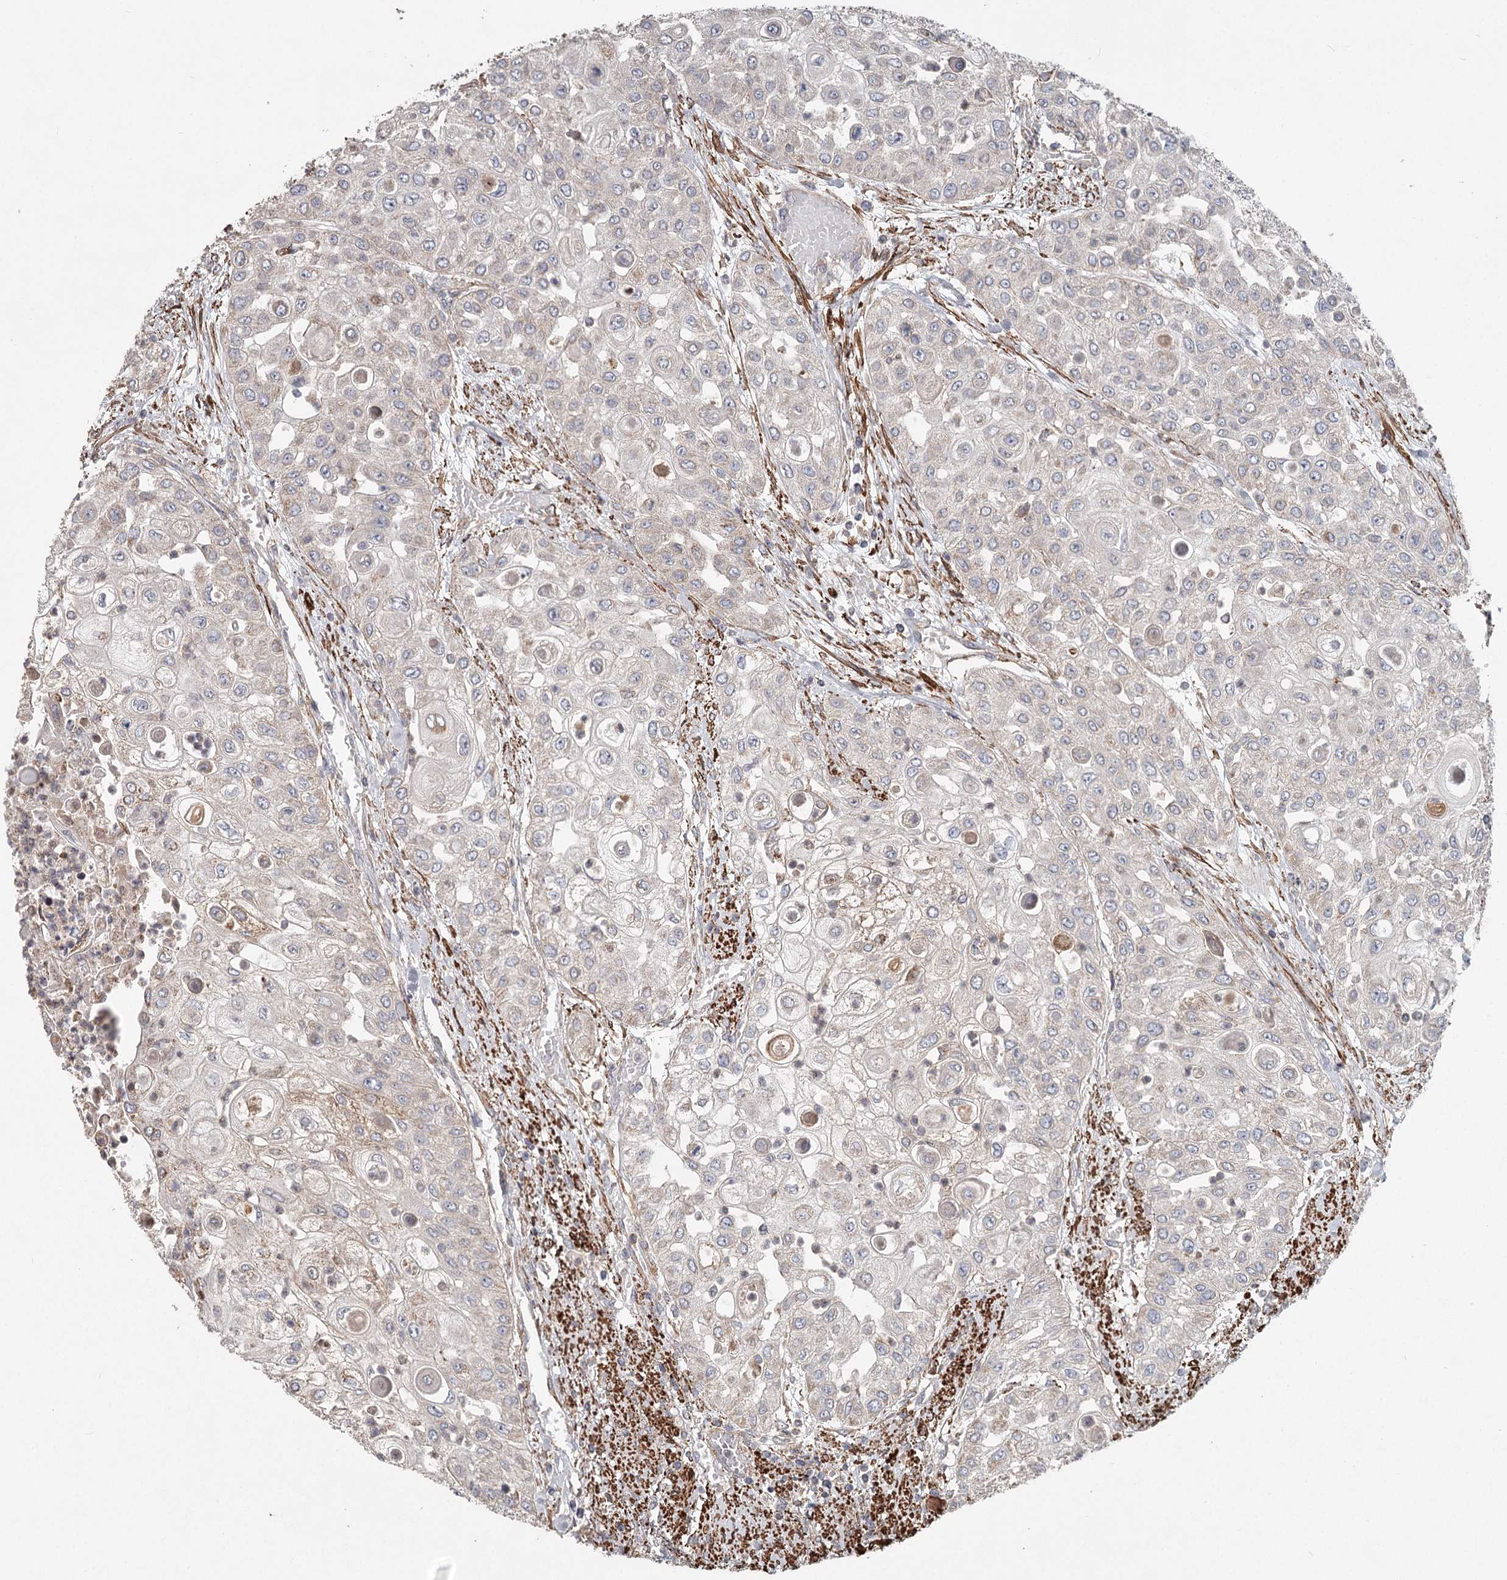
{"staining": {"intensity": "negative", "quantity": "none", "location": "none"}, "tissue": "urothelial cancer", "cell_type": "Tumor cells", "image_type": "cancer", "snomed": [{"axis": "morphology", "description": "Urothelial carcinoma, High grade"}, {"axis": "topography", "description": "Urinary bladder"}], "caption": "DAB immunohistochemical staining of human high-grade urothelial carcinoma shows no significant positivity in tumor cells. (Brightfield microscopy of DAB (3,3'-diaminobenzidine) IHC at high magnification).", "gene": "DHRS9", "patient": {"sex": "female", "age": 79}}